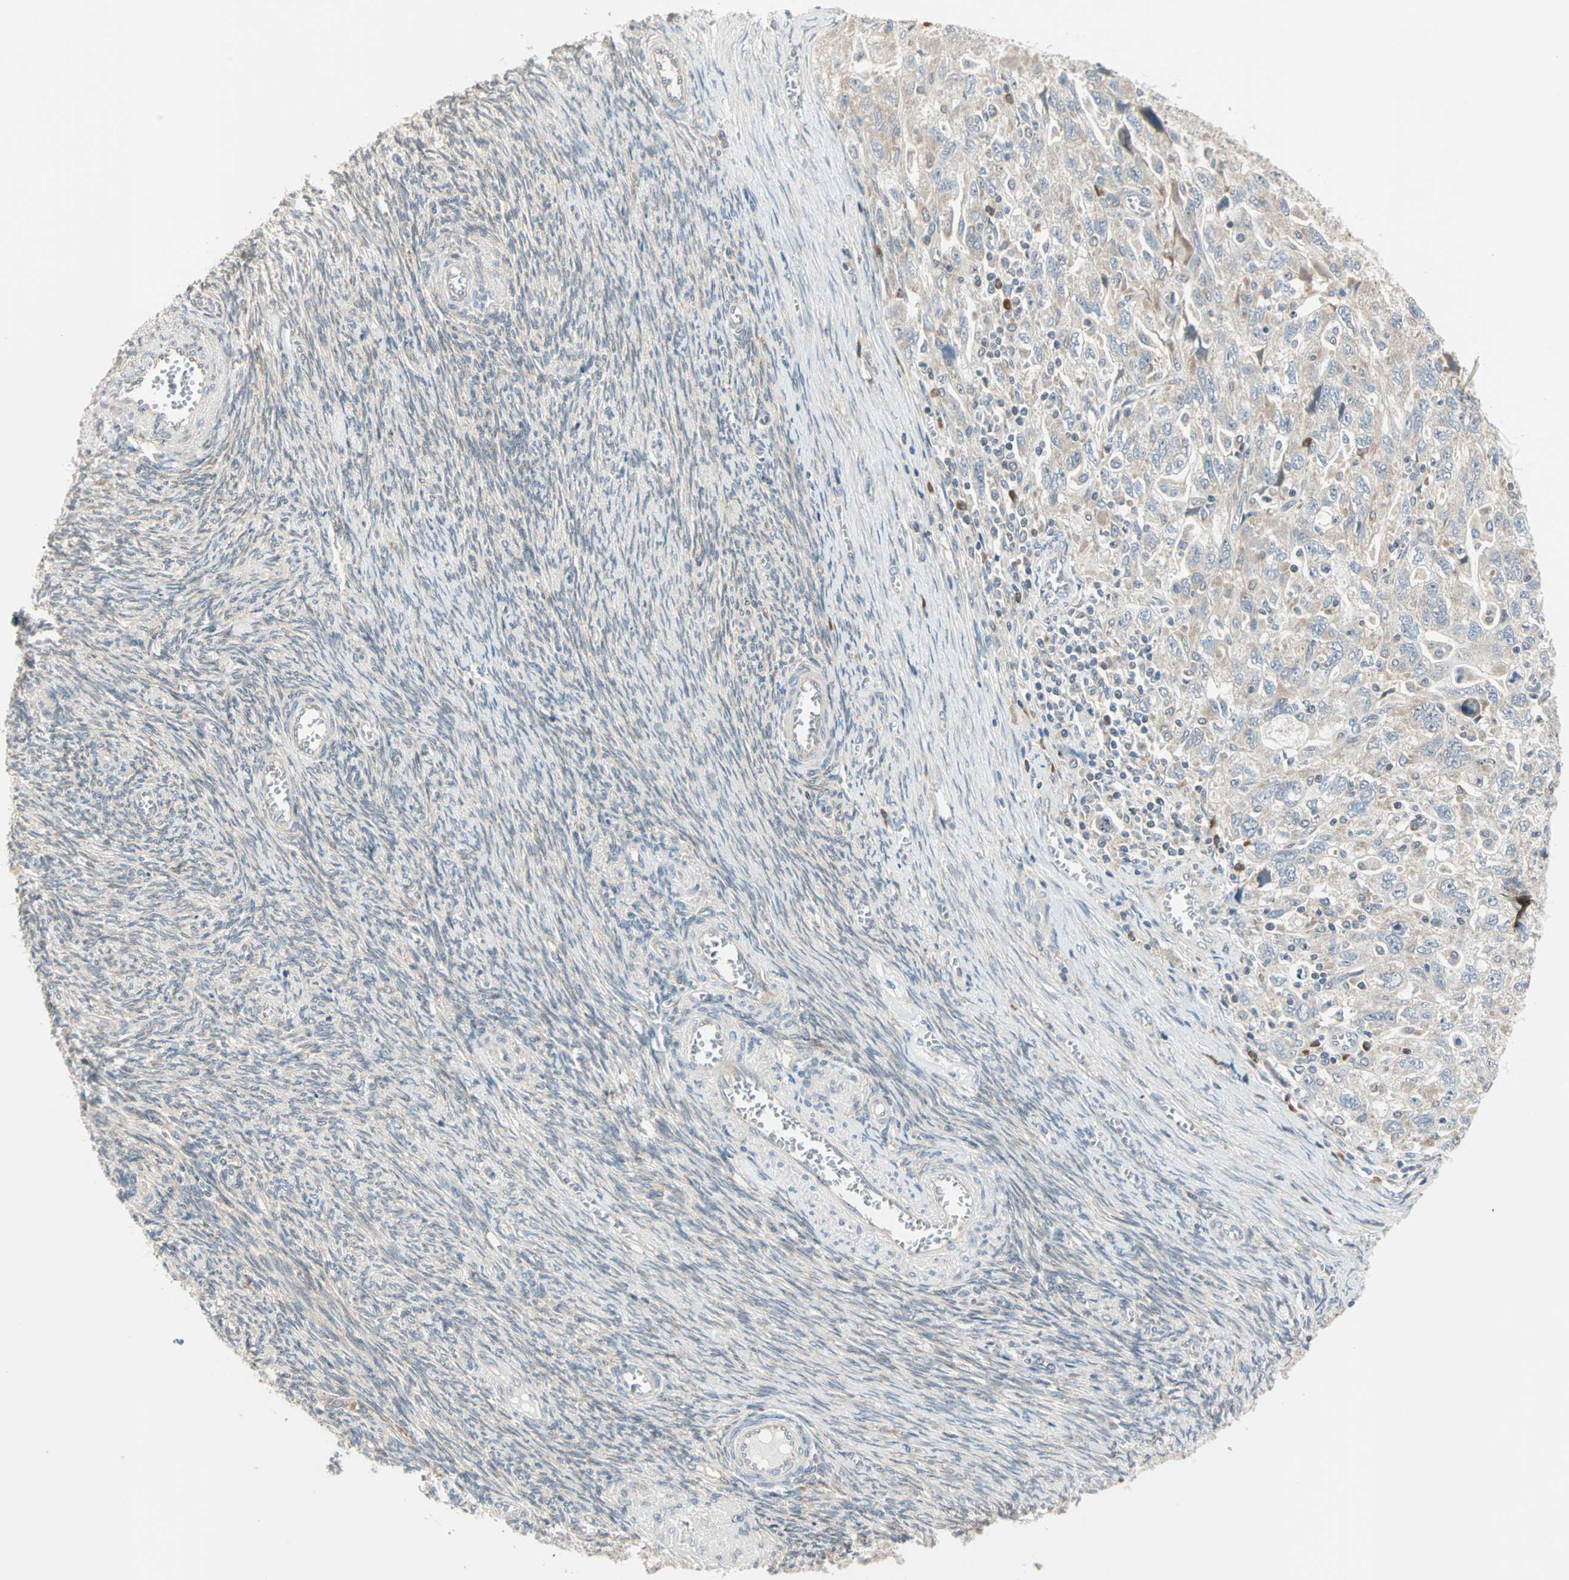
{"staining": {"intensity": "weak", "quantity": ">75%", "location": "cytoplasmic/membranous"}, "tissue": "ovarian cancer", "cell_type": "Tumor cells", "image_type": "cancer", "snomed": [{"axis": "morphology", "description": "Carcinoma, NOS"}, {"axis": "morphology", "description": "Cystadenocarcinoma, serous, NOS"}, {"axis": "topography", "description": "Ovary"}], "caption": "A micrograph showing weak cytoplasmic/membranous staining in about >75% of tumor cells in ovarian cancer, as visualized by brown immunohistochemical staining.", "gene": "SAR1A", "patient": {"sex": "female", "age": 69}}